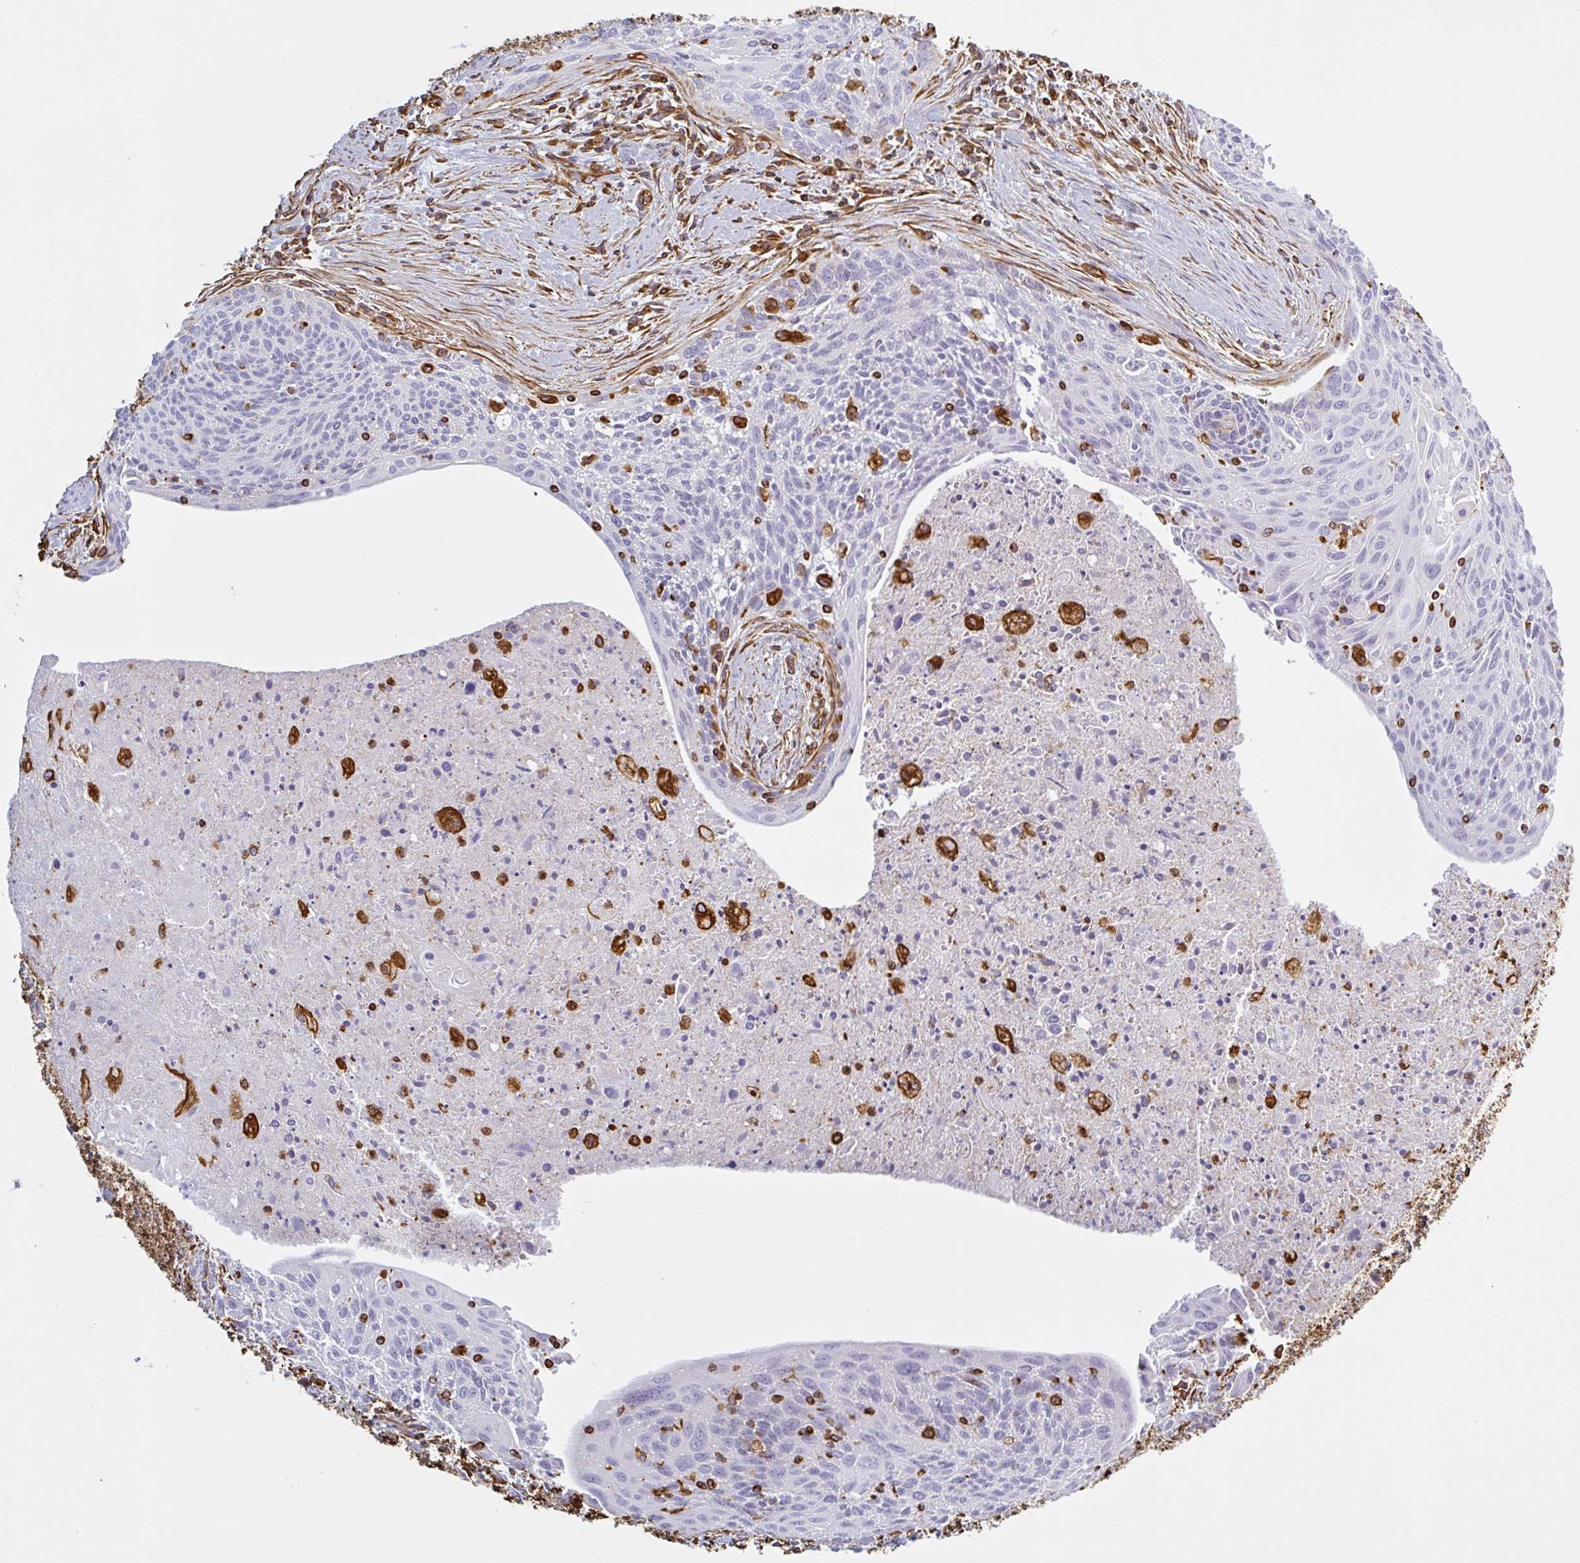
{"staining": {"intensity": "negative", "quantity": "none", "location": "none"}, "tissue": "cervical cancer", "cell_type": "Tumor cells", "image_type": "cancer", "snomed": [{"axis": "morphology", "description": "Squamous cell carcinoma, NOS"}, {"axis": "topography", "description": "Cervix"}], "caption": "Micrograph shows no protein positivity in tumor cells of cervical cancer tissue.", "gene": "PPFIA1", "patient": {"sex": "female", "age": 55}}